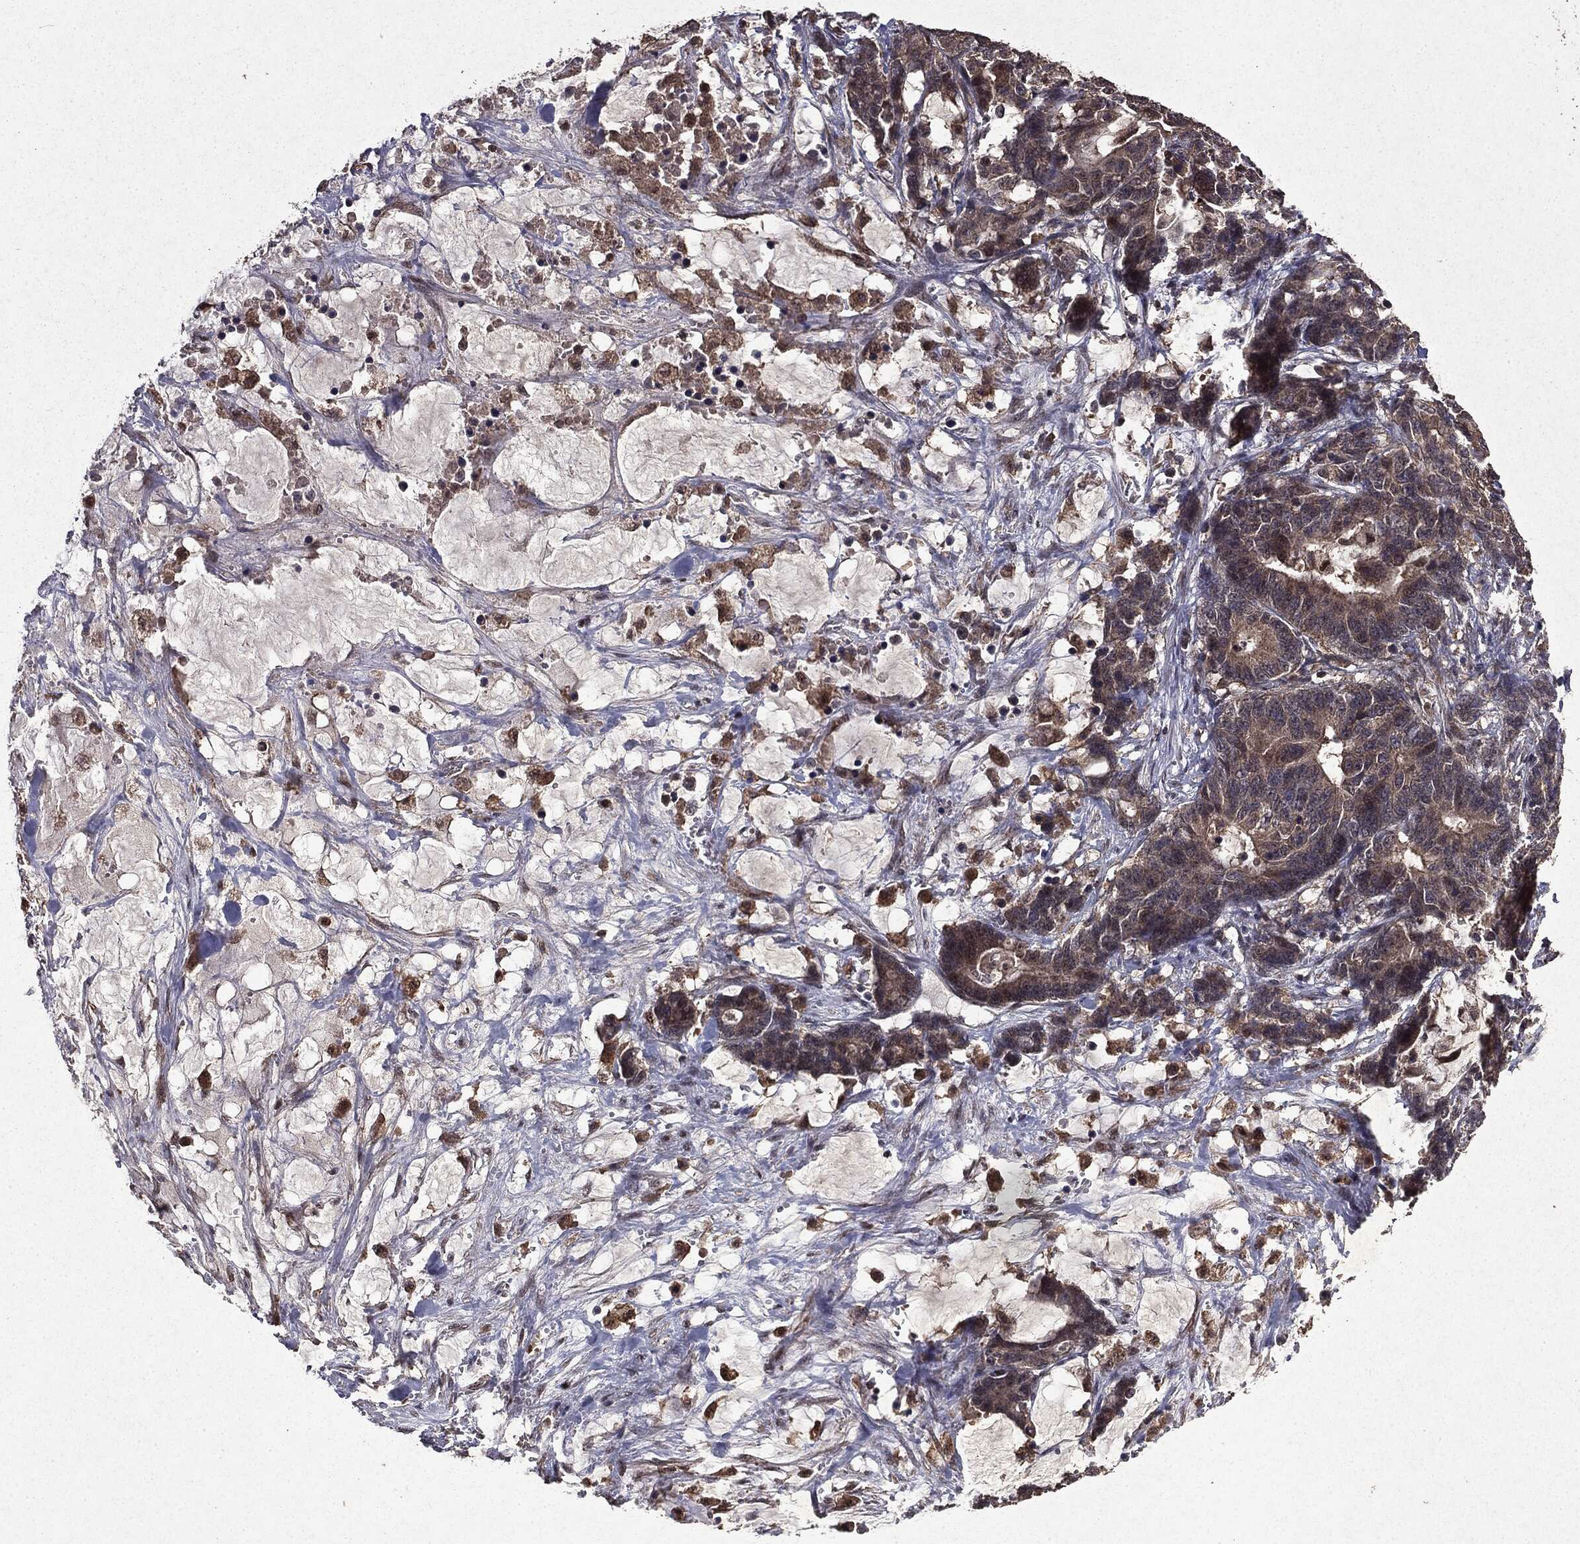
{"staining": {"intensity": "weak", "quantity": "<25%", "location": "cytoplasmic/membranous"}, "tissue": "stomach cancer", "cell_type": "Tumor cells", "image_type": "cancer", "snomed": [{"axis": "morphology", "description": "Normal tissue, NOS"}, {"axis": "morphology", "description": "Adenocarcinoma, NOS"}, {"axis": "topography", "description": "Stomach"}], "caption": "Immunohistochemistry (IHC) of human stomach adenocarcinoma reveals no positivity in tumor cells.", "gene": "MTOR", "patient": {"sex": "female", "age": 64}}